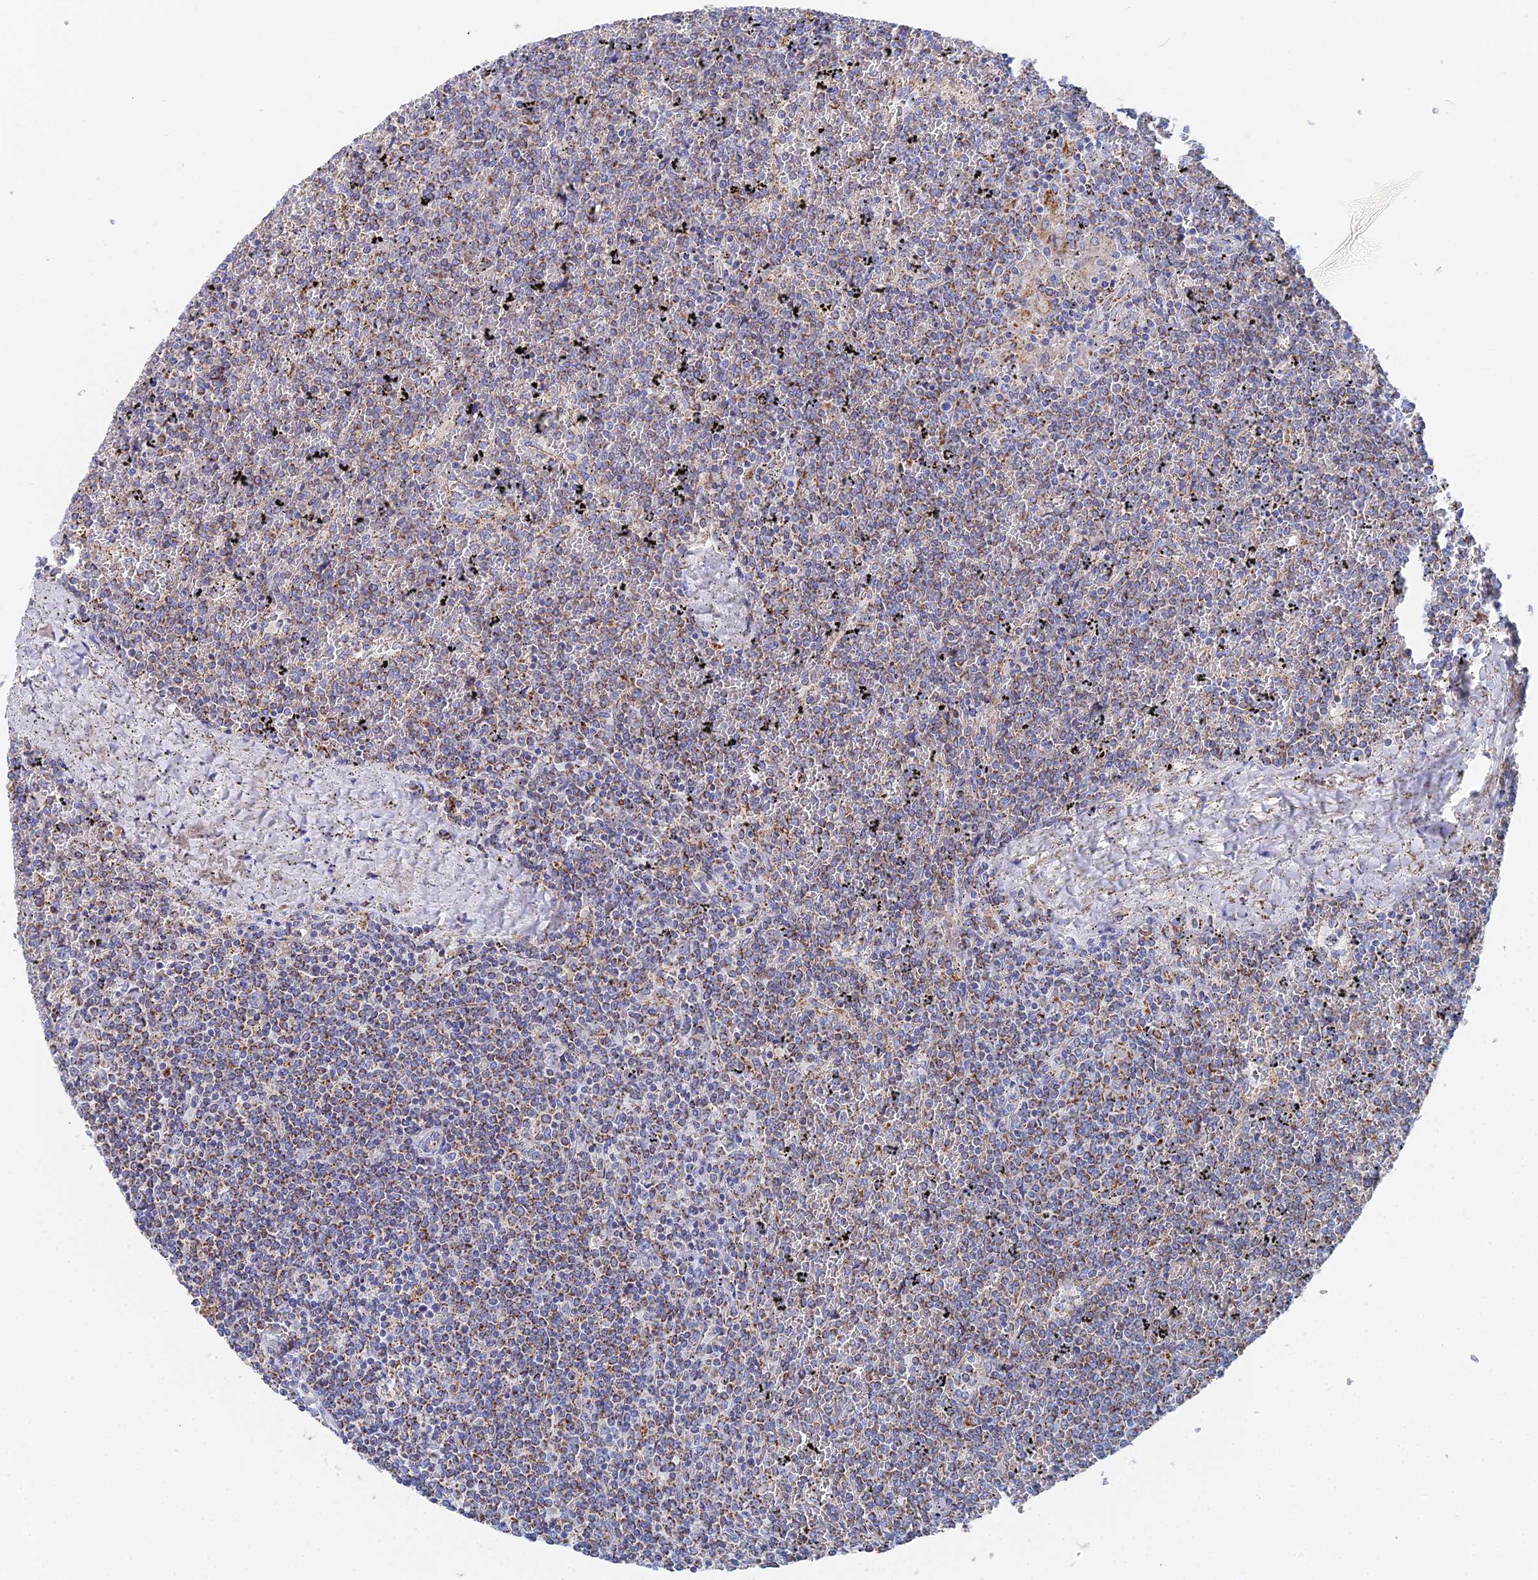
{"staining": {"intensity": "moderate", "quantity": "25%-75%", "location": "cytoplasmic/membranous"}, "tissue": "lymphoma", "cell_type": "Tumor cells", "image_type": "cancer", "snomed": [{"axis": "morphology", "description": "Malignant lymphoma, non-Hodgkin's type, Low grade"}, {"axis": "topography", "description": "Spleen"}], "caption": "Brown immunohistochemical staining in low-grade malignant lymphoma, non-Hodgkin's type displays moderate cytoplasmic/membranous positivity in about 25%-75% of tumor cells.", "gene": "IFT80", "patient": {"sex": "female", "age": 19}}